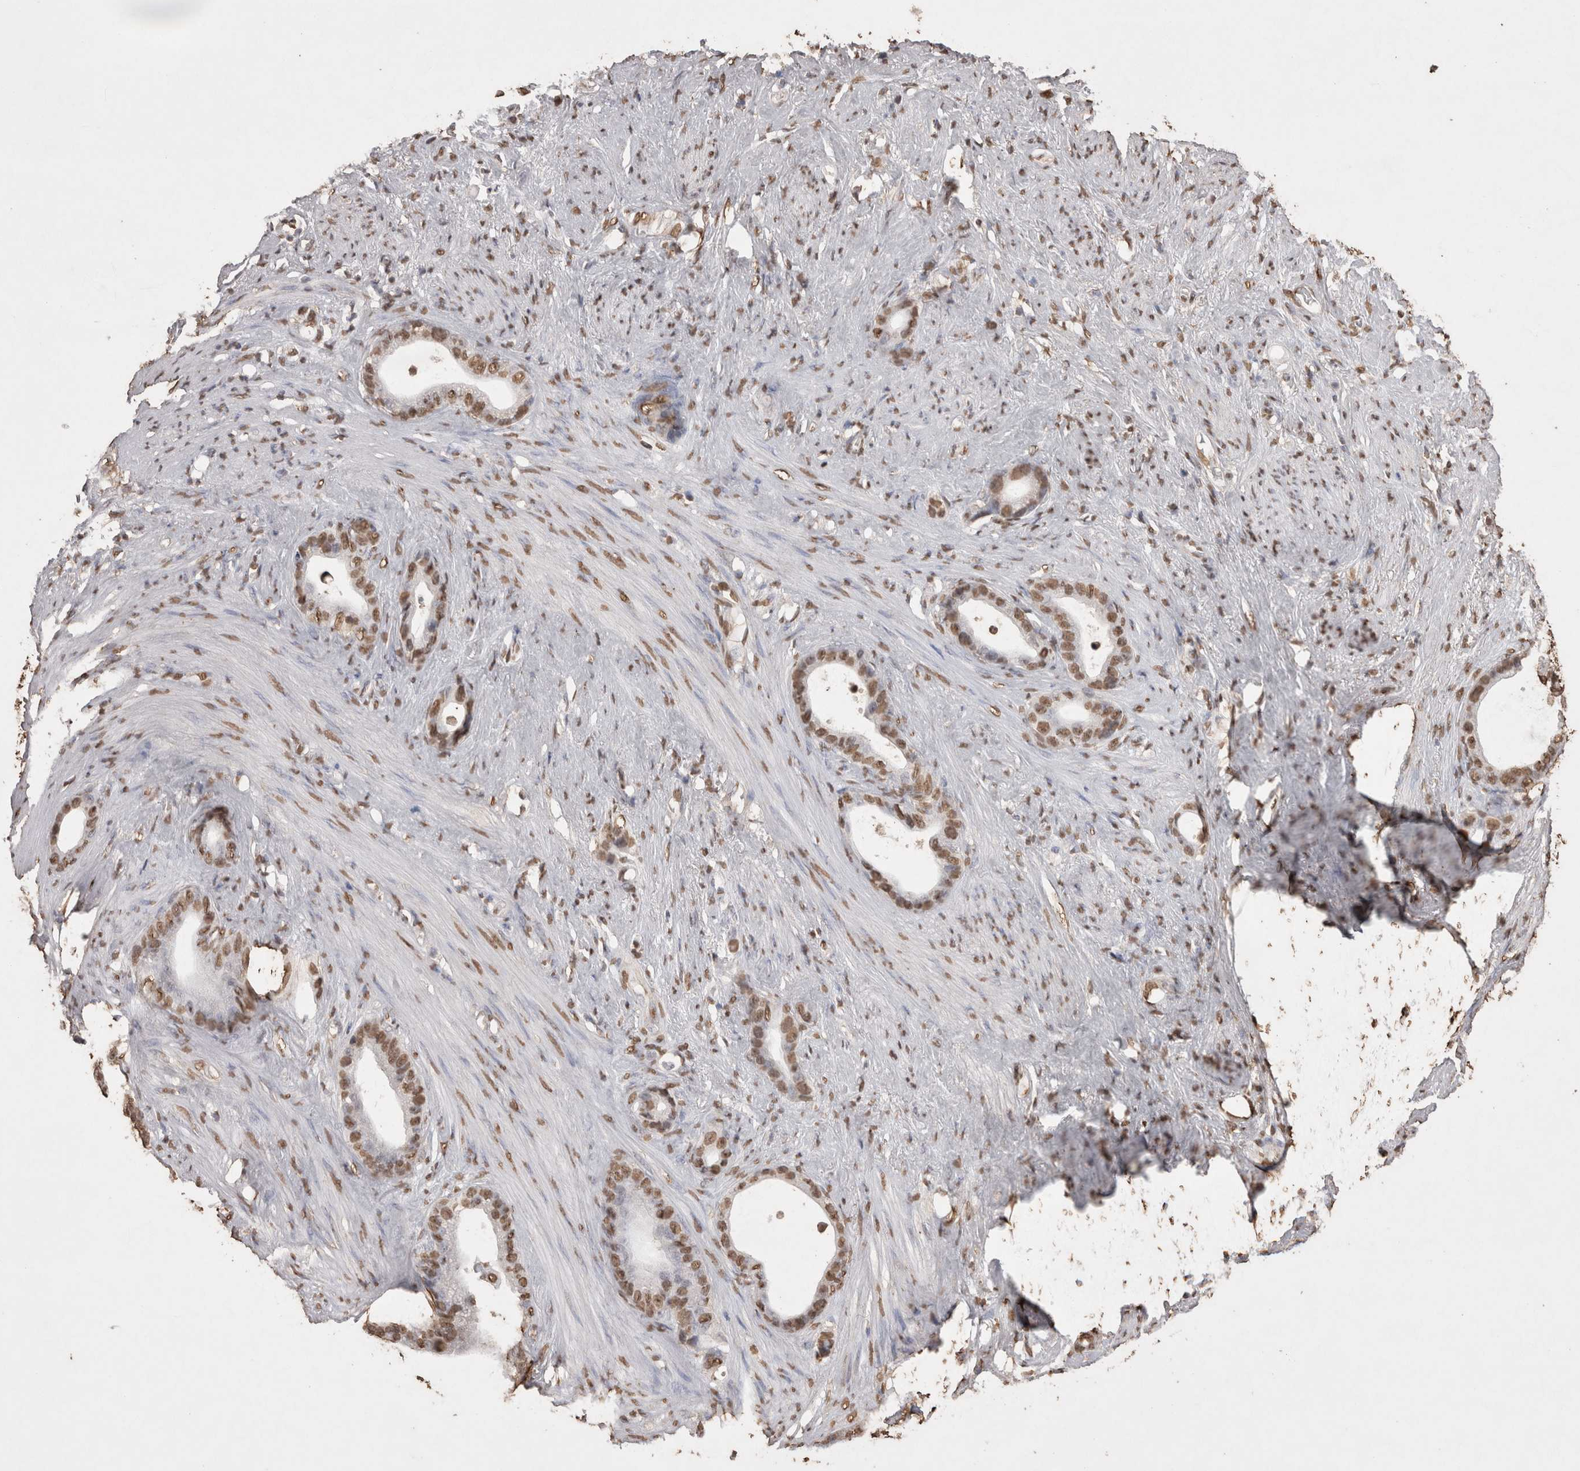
{"staining": {"intensity": "moderate", "quantity": ">75%", "location": "nuclear"}, "tissue": "stomach cancer", "cell_type": "Tumor cells", "image_type": "cancer", "snomed": [{"axis": "morphology", "description": "Adenocarcinoma, NOS"}, {"axis": "topography", "description": "Stomach"}], "caption": "Immunohistochemistry (IHC) image of human stomach adenocarcinoma stained for a protein (brown), which exhibits medium levels of moderate nuclear expression in approximately >75% of tumor cells.", "gene": "POU5F1", "patient": {"sex": "female", "age": 75}}